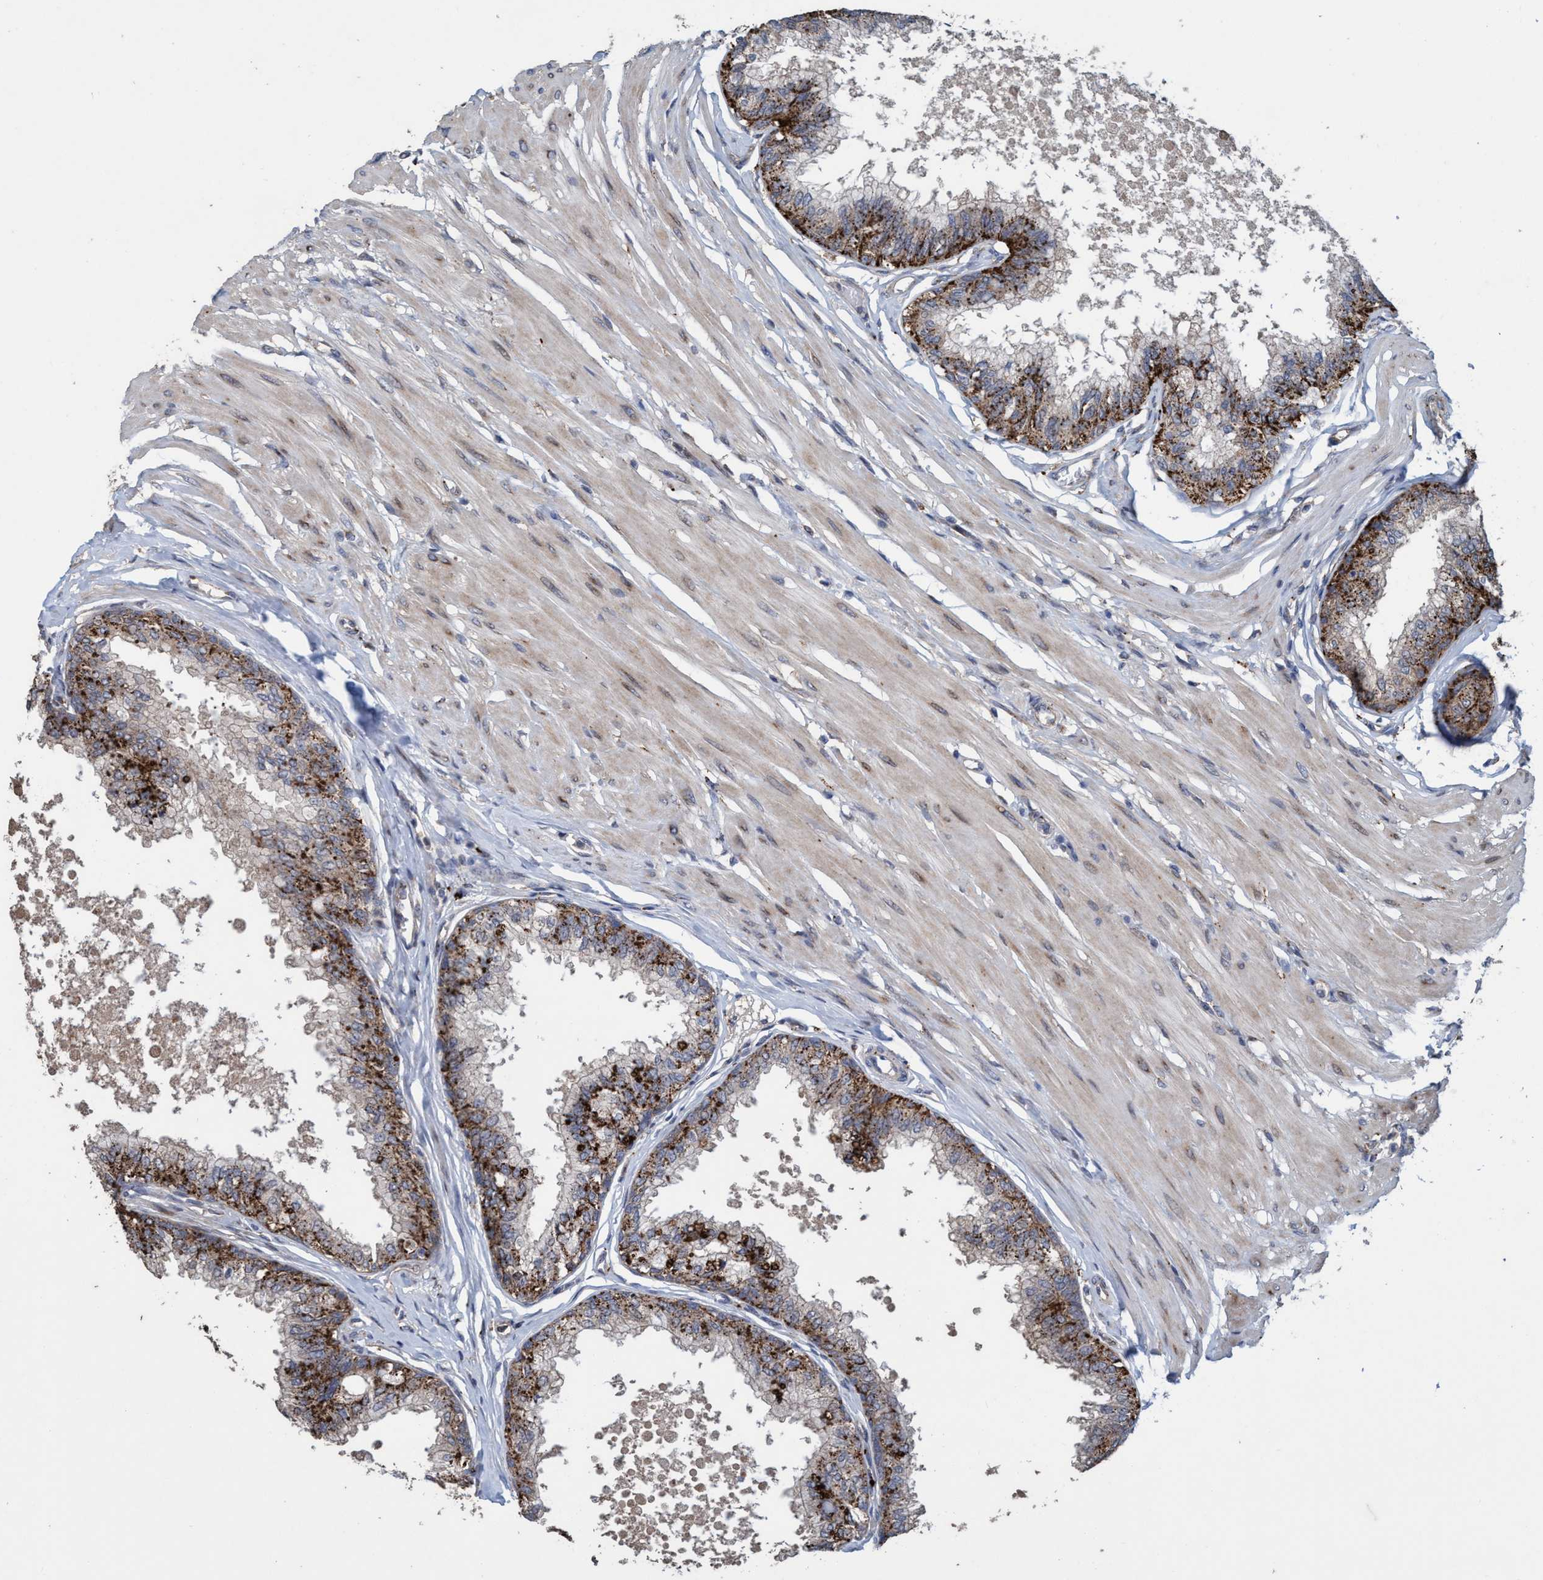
{"staining": {"intensity": "strong", "quantity": "25%-75%", "location": "cytoplasmic/membranous"}, "tissue": "prostate", "cell_type": "Glandular cells", "image_type": "normal", "snomed": [{"axis": "morphology", "description": "Normal tissue, NOS"}, {"axis": "topography", "description": "Prostate"}, {"axis": "topography", "description": "Seminal veicle"}], "caption": "Unremarkable prostate displays strong cytoplasmic/membranous staining in approximately 25%-75% of glandular cells.", "gene": "BBS9", "patient": {"sex": "male", "age": 60}}